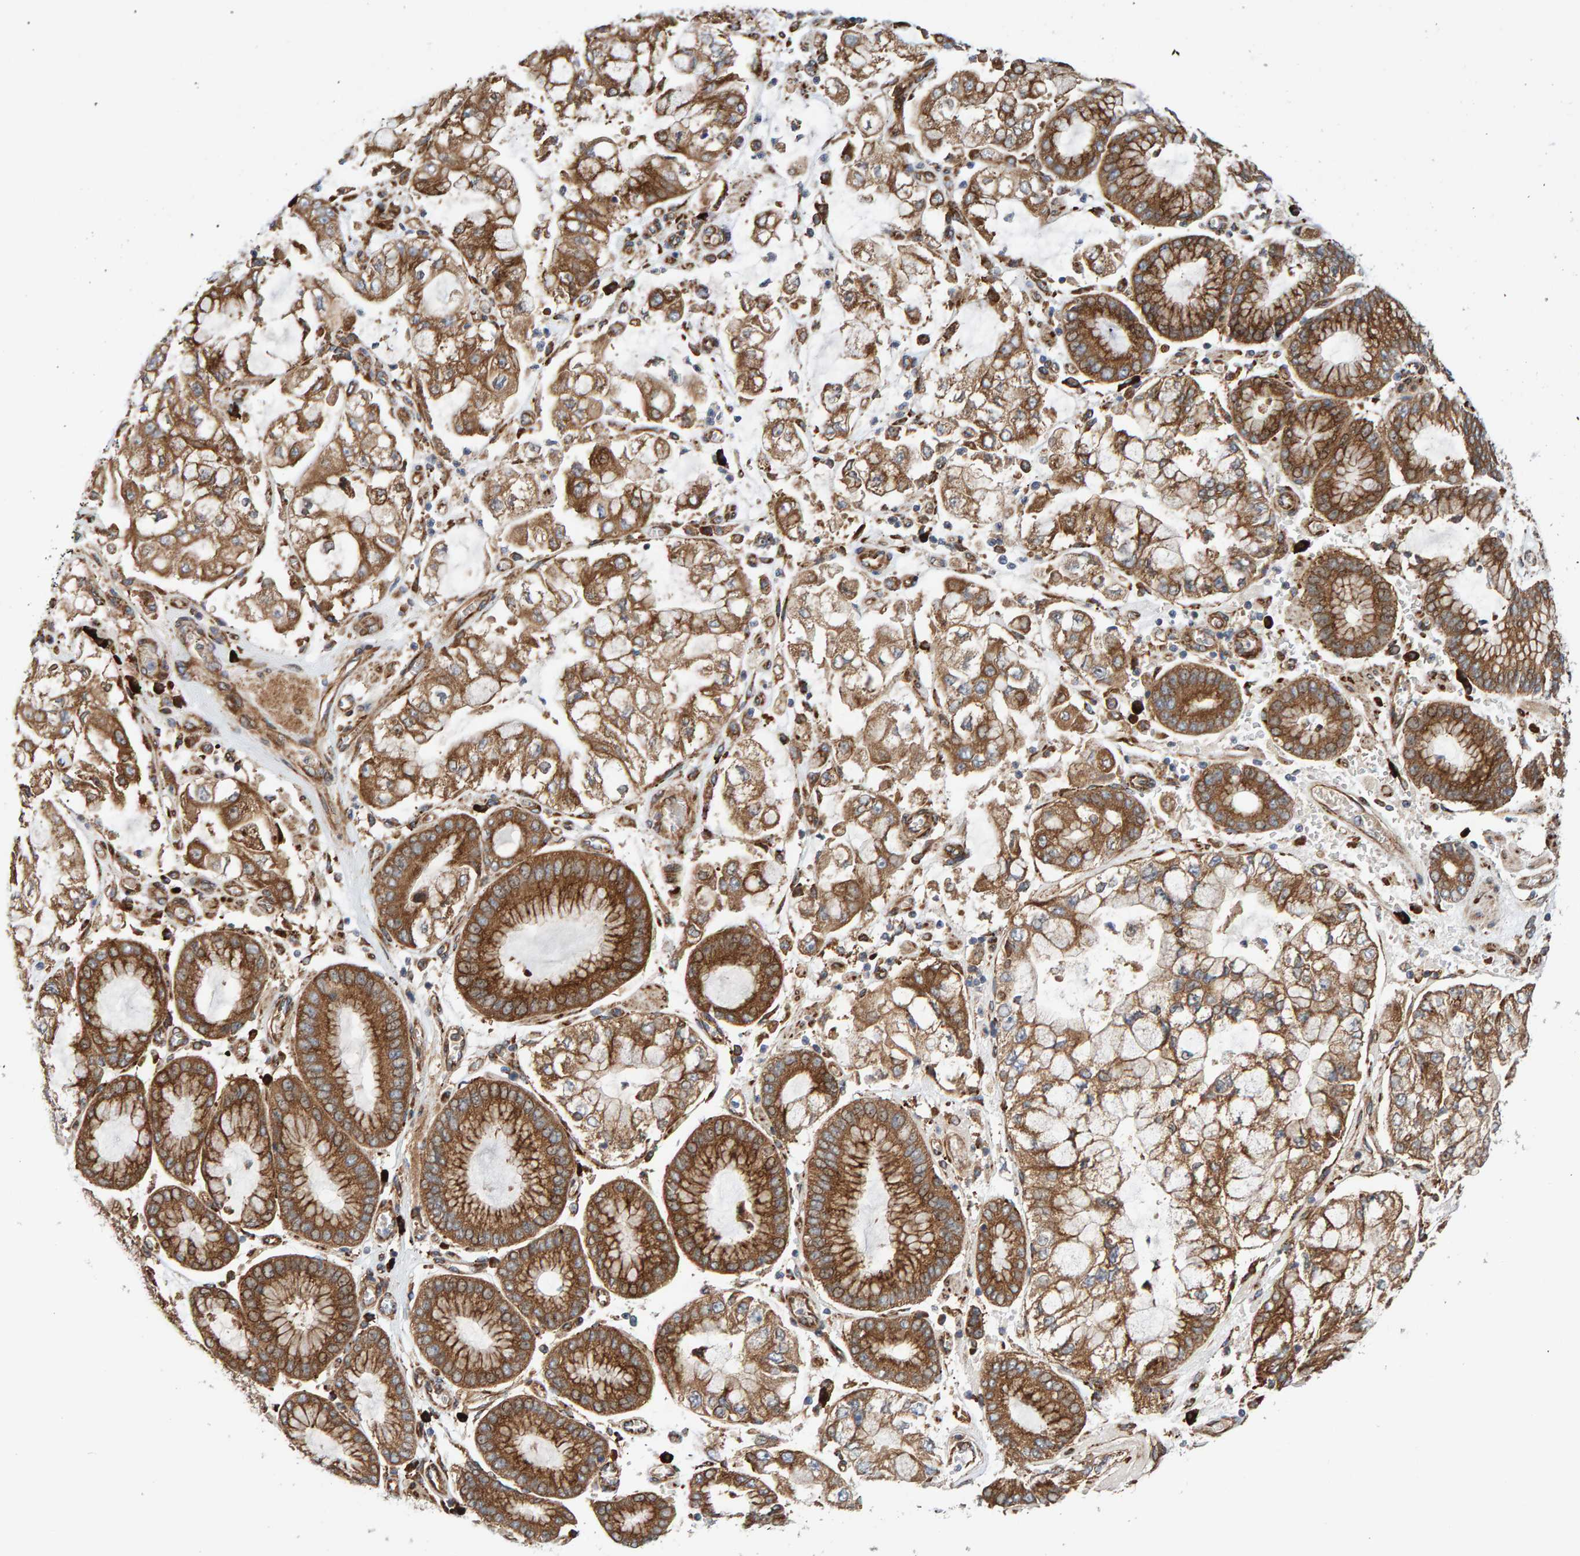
{"staining": {"intensity": "moderate", "quantity": ">75%", "location": "cytoplasmic/membranous"}, "tissue": "stomach cancer", "cell_type": "Tumor cells", "image_type": "cancer", "snomed": [{"axis": "morphology", "description": "Adenocarcinoma, NOS"}, {"axis": "topography", "description": "Stomach"}], "caption": "Immunohistochemistry (IHC) (DAB (3,3'-diaminobenzidine)) staining of stomach adenocarcinoma shows moderate cytoplasmic/membranous protein expression in about >75% of tumor cells.", "gene": "KIAA0753", "patient": {"sex": "male", "age": 76}}